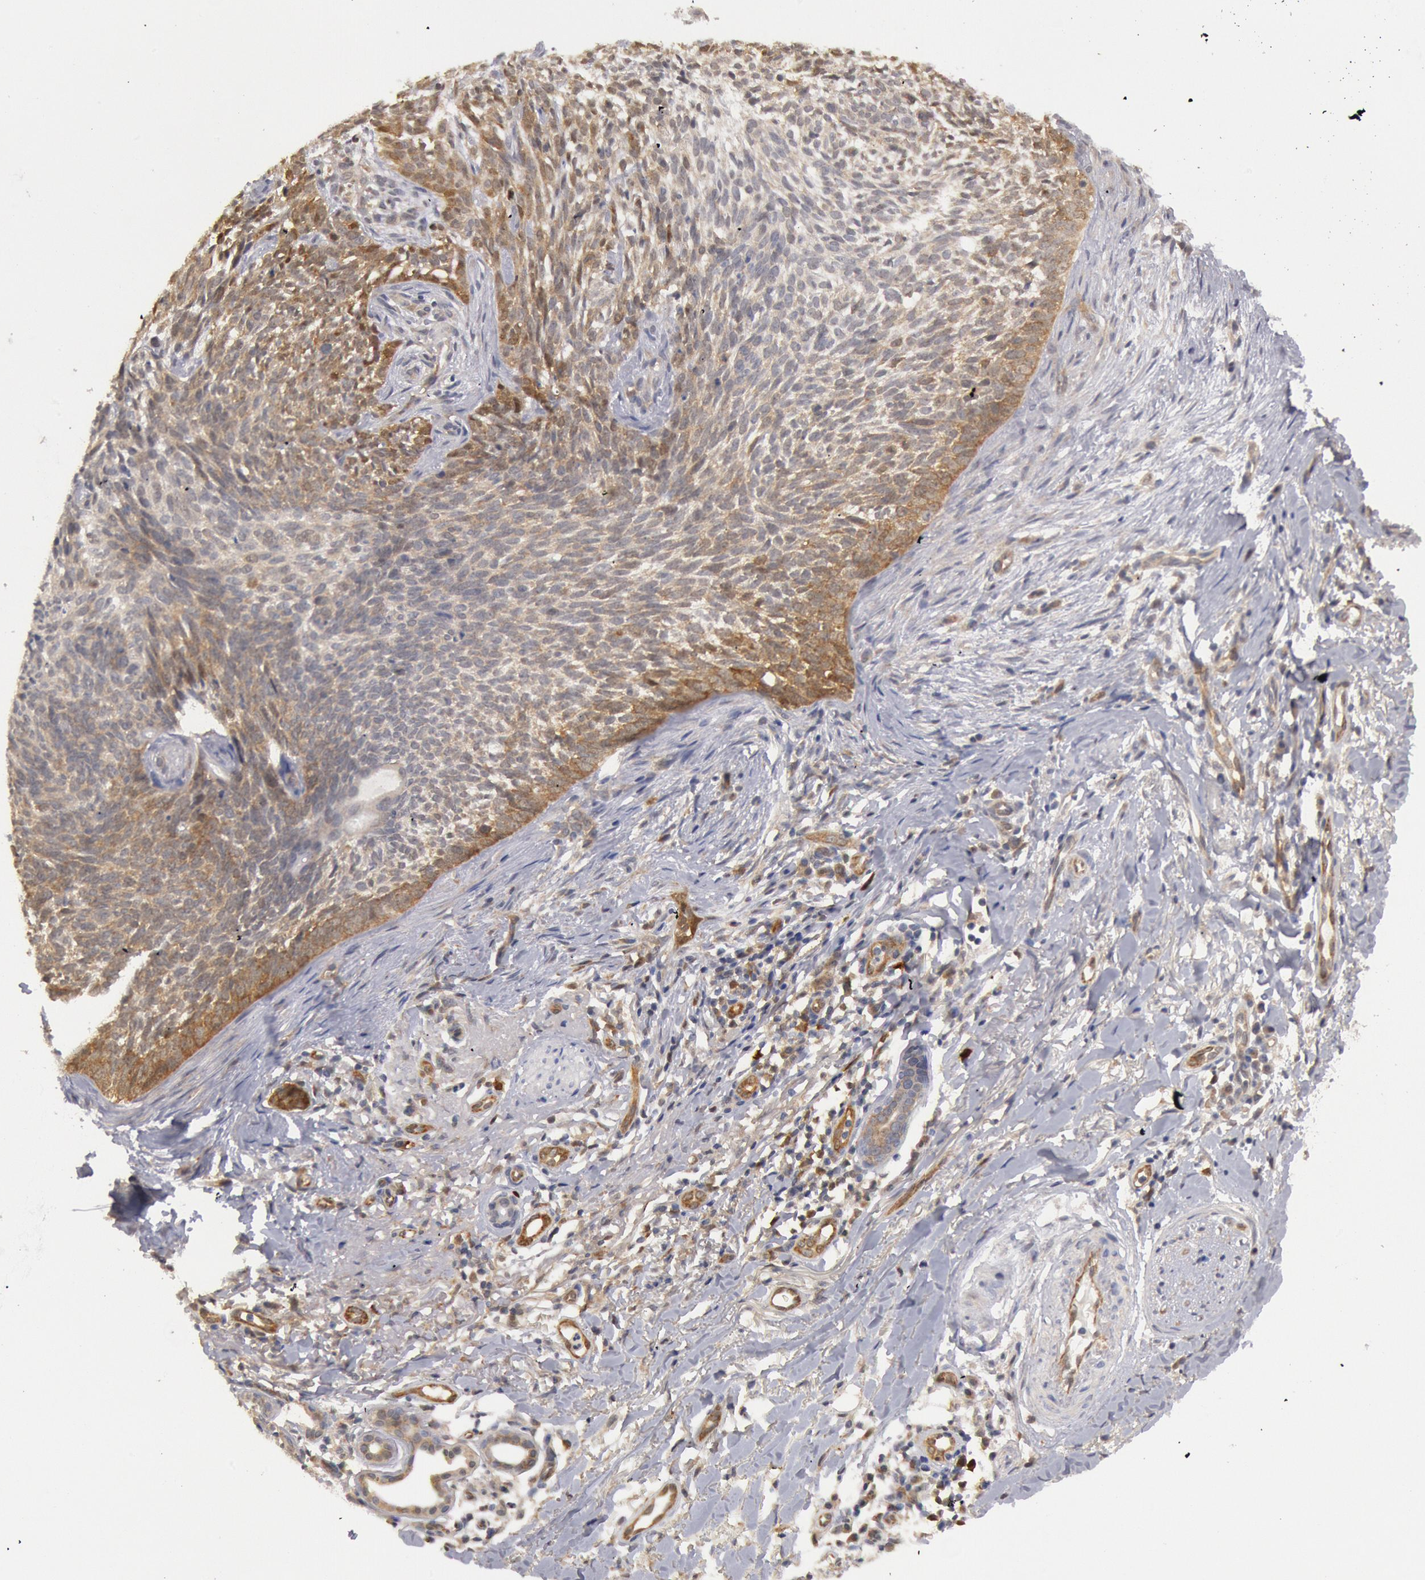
{"staining": {"intensity": "weak", "quantity": "25%-75%", "location": "cytoplasmic/membranous"}, "tissue": "skin cancer", "cell_type": "Tumor cells", "image_type": "cancer", "snomed": [{"axis": "morphology", "description": "Basal cell carcinoma"}, {"axis": "topography", "description": "Skin"}], "caption": "Tumor cells show low levels of weak cytoplasmic/membranous positivity in about 25%-75% of cells in skin cancer.", "gene": "DNAJA1", "patient": {"sex": "female", "age": 81}}